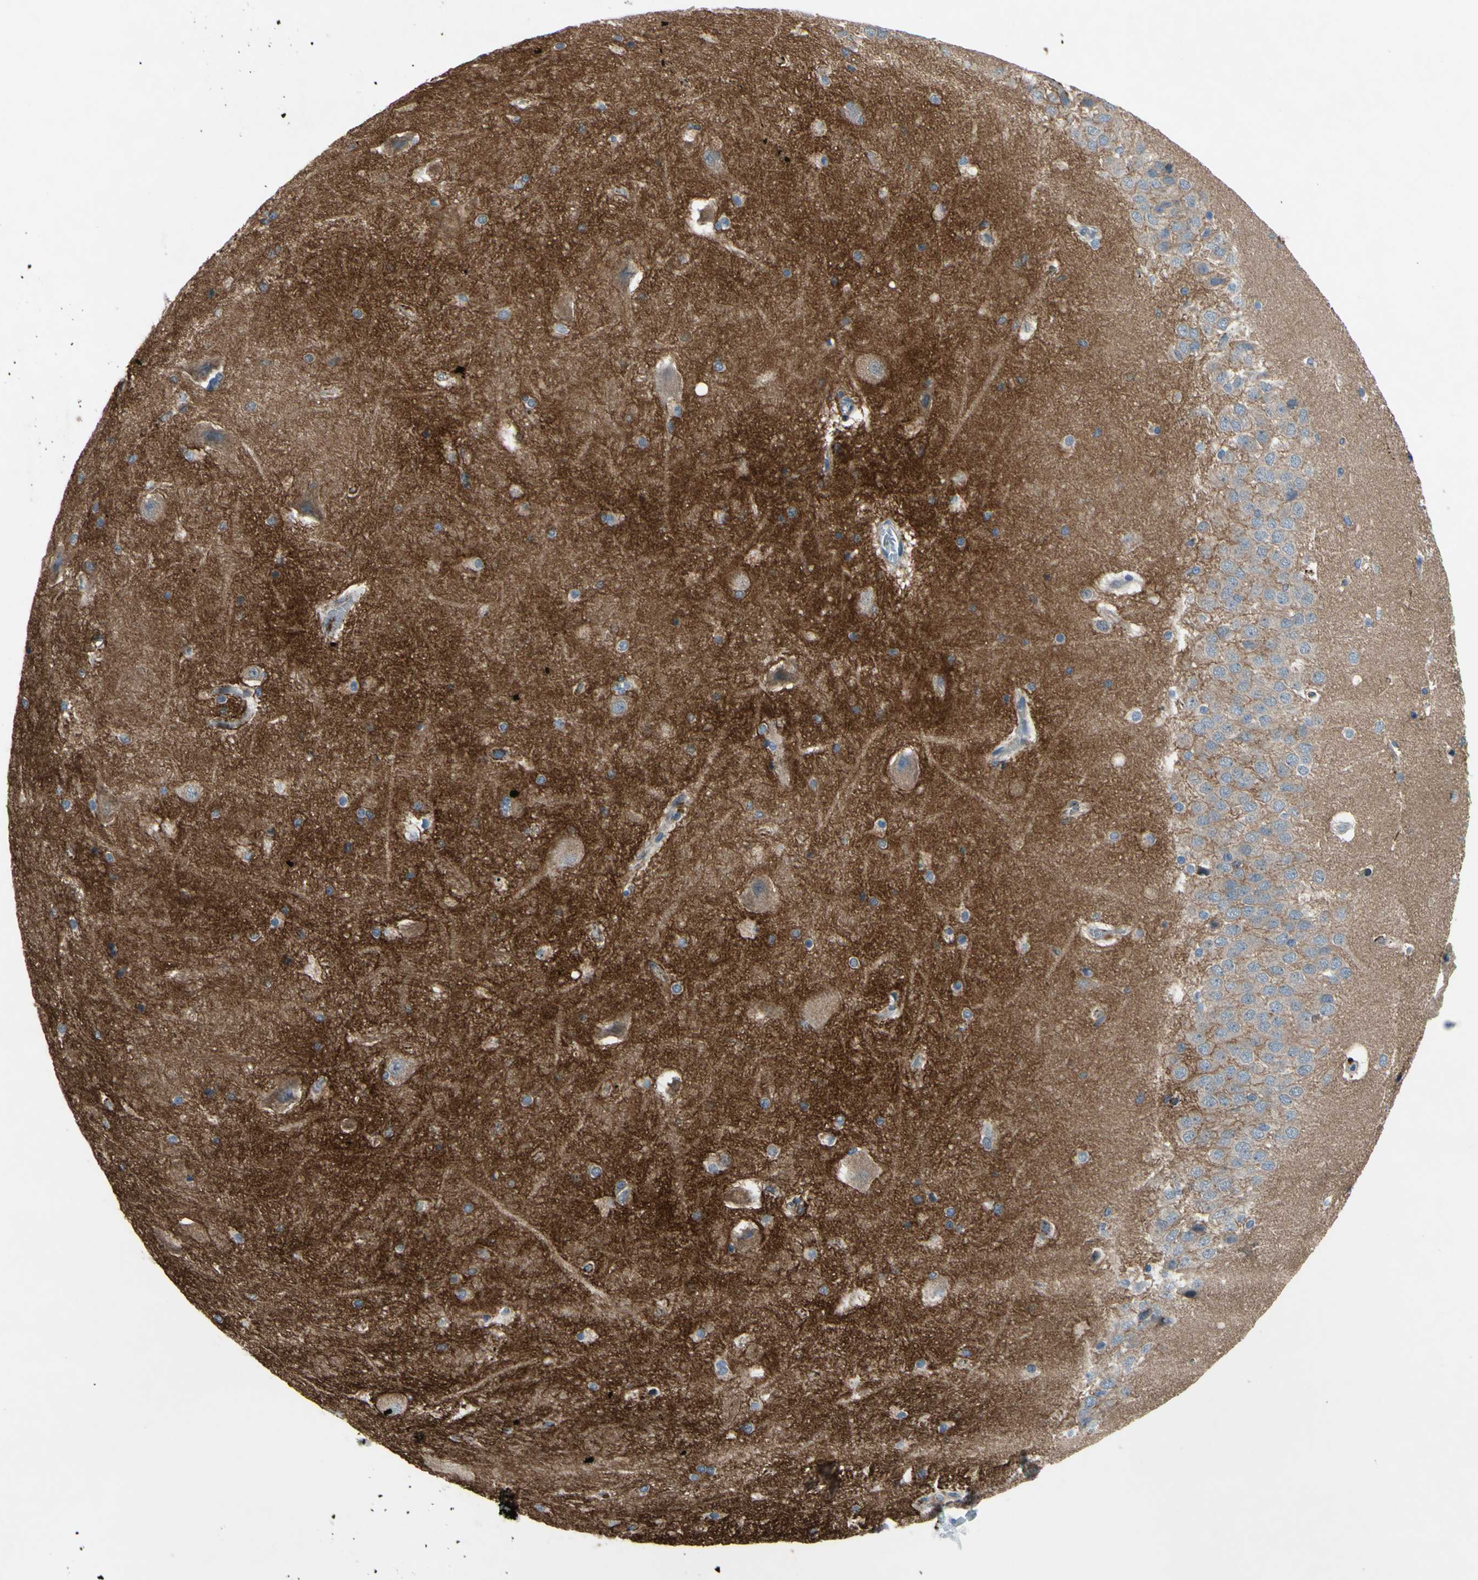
{"staining": {"intensity": "weak", "quantity": "<25%", "location": "cytoplasmic/membranous"}, "tissue": "hippocampus", "cell_type": "Glial cells", "image_type": "normal", "snomed": [{"axis": "morphology", "description": "Normal tissue, NOS"}, {"axis": "topography", "description": "Hippocampus"}], "caption": "DAB (3,3'-diaminobenzidine) immunohistochemical staining of benign hippocampus exhibits no significant expression in glial cells. (Brightfield microscopy of DAB immunohistochemistry at high magnification).", "gene": "HILPDA", "patient": {"sex": "female", "age": 19}}